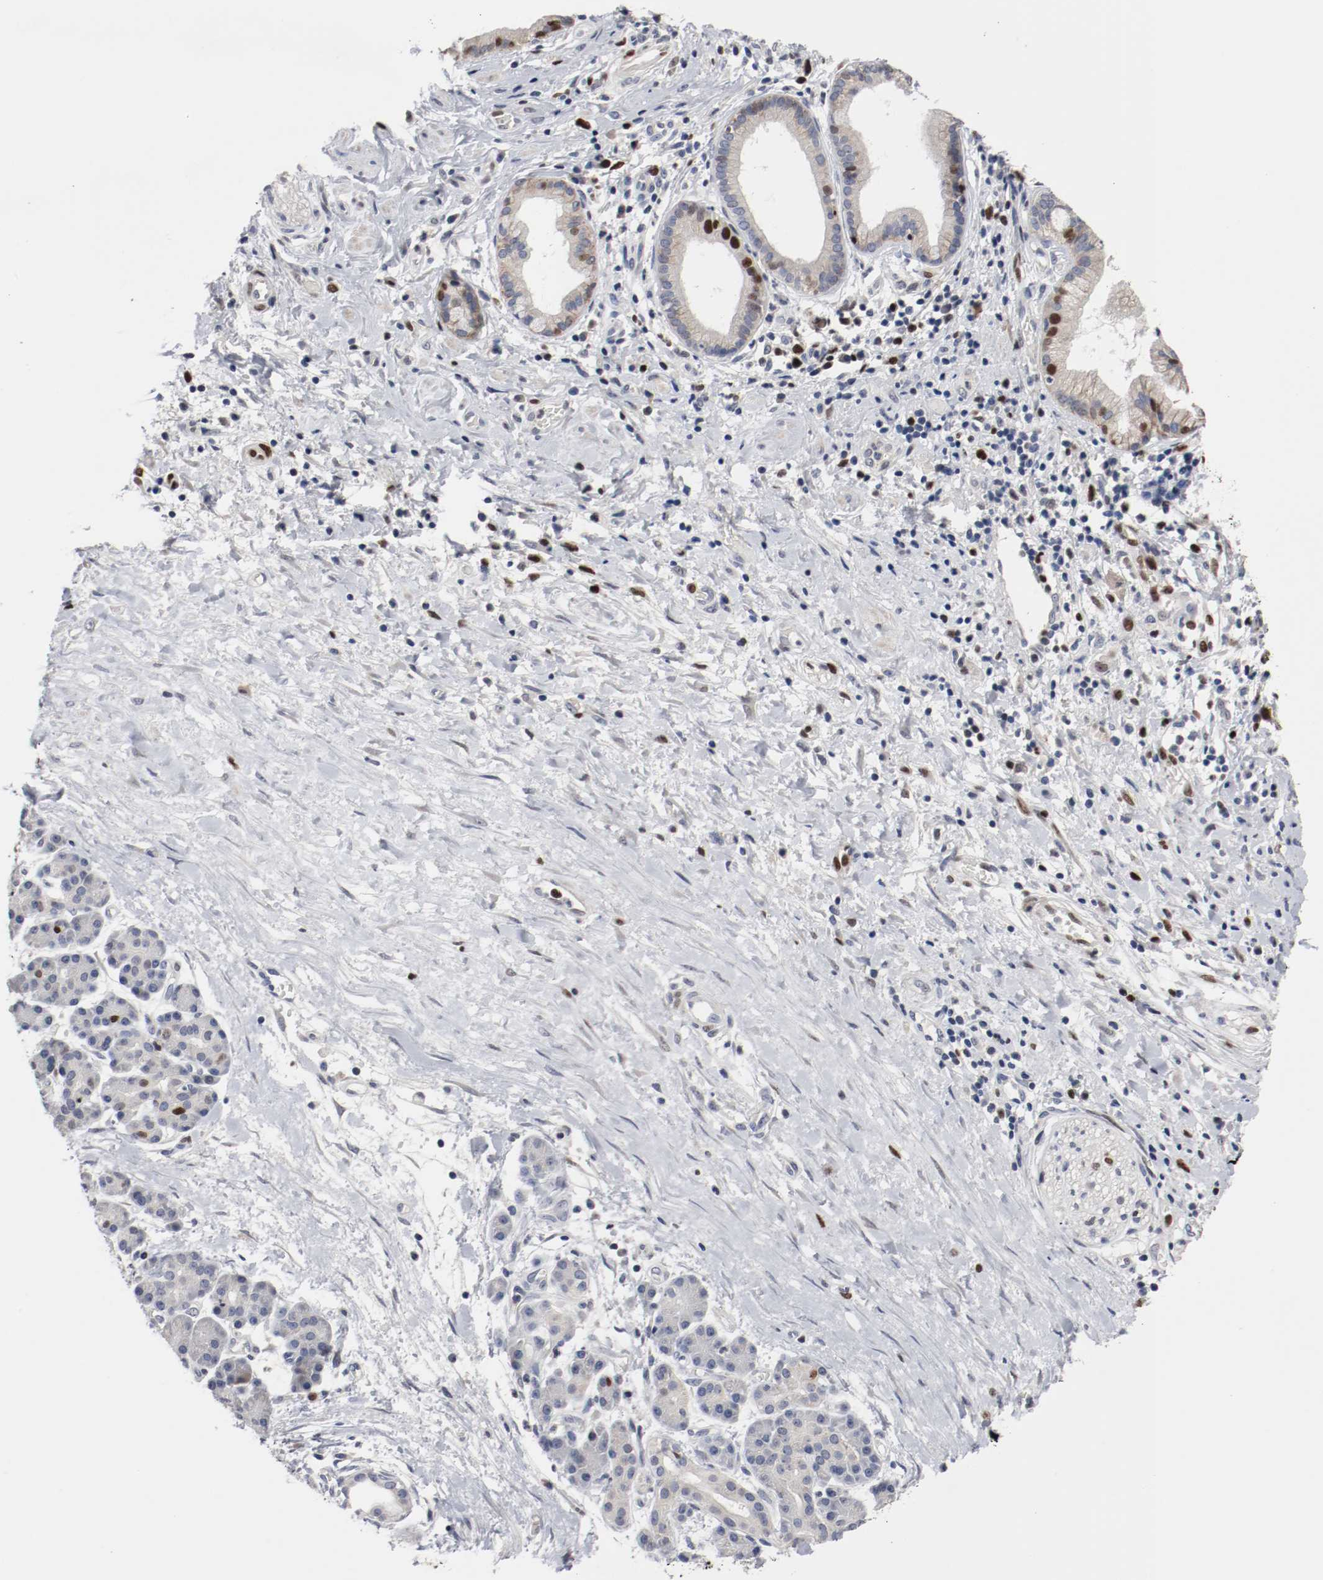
{"staining": {"intensity": "moderate", "quantity": "<25%", "location": "nuclear"}, "tissue": "pancreatic cancer", "cell_type": "Tumor cells", "image_type": "cancer", "snomed": [{"axis": "morphology", "description": "Adenocarcinoma, NOS"}, {"axis": "topography", "description": "Pancreas"}], "caption": "High-power microscopy captured an immunohistochemistry (IHC) image of pancreatic adenocarcinoma, revealing moderate nuclear expression in approximately <25% of tumor cells. The staining is performed using DAB brown chromogen to label protein expression. The nuclei are counter-stained blue using hematoxylin.", "gene": "MCM6", "patient": {"sex": "female", "age": 60}}